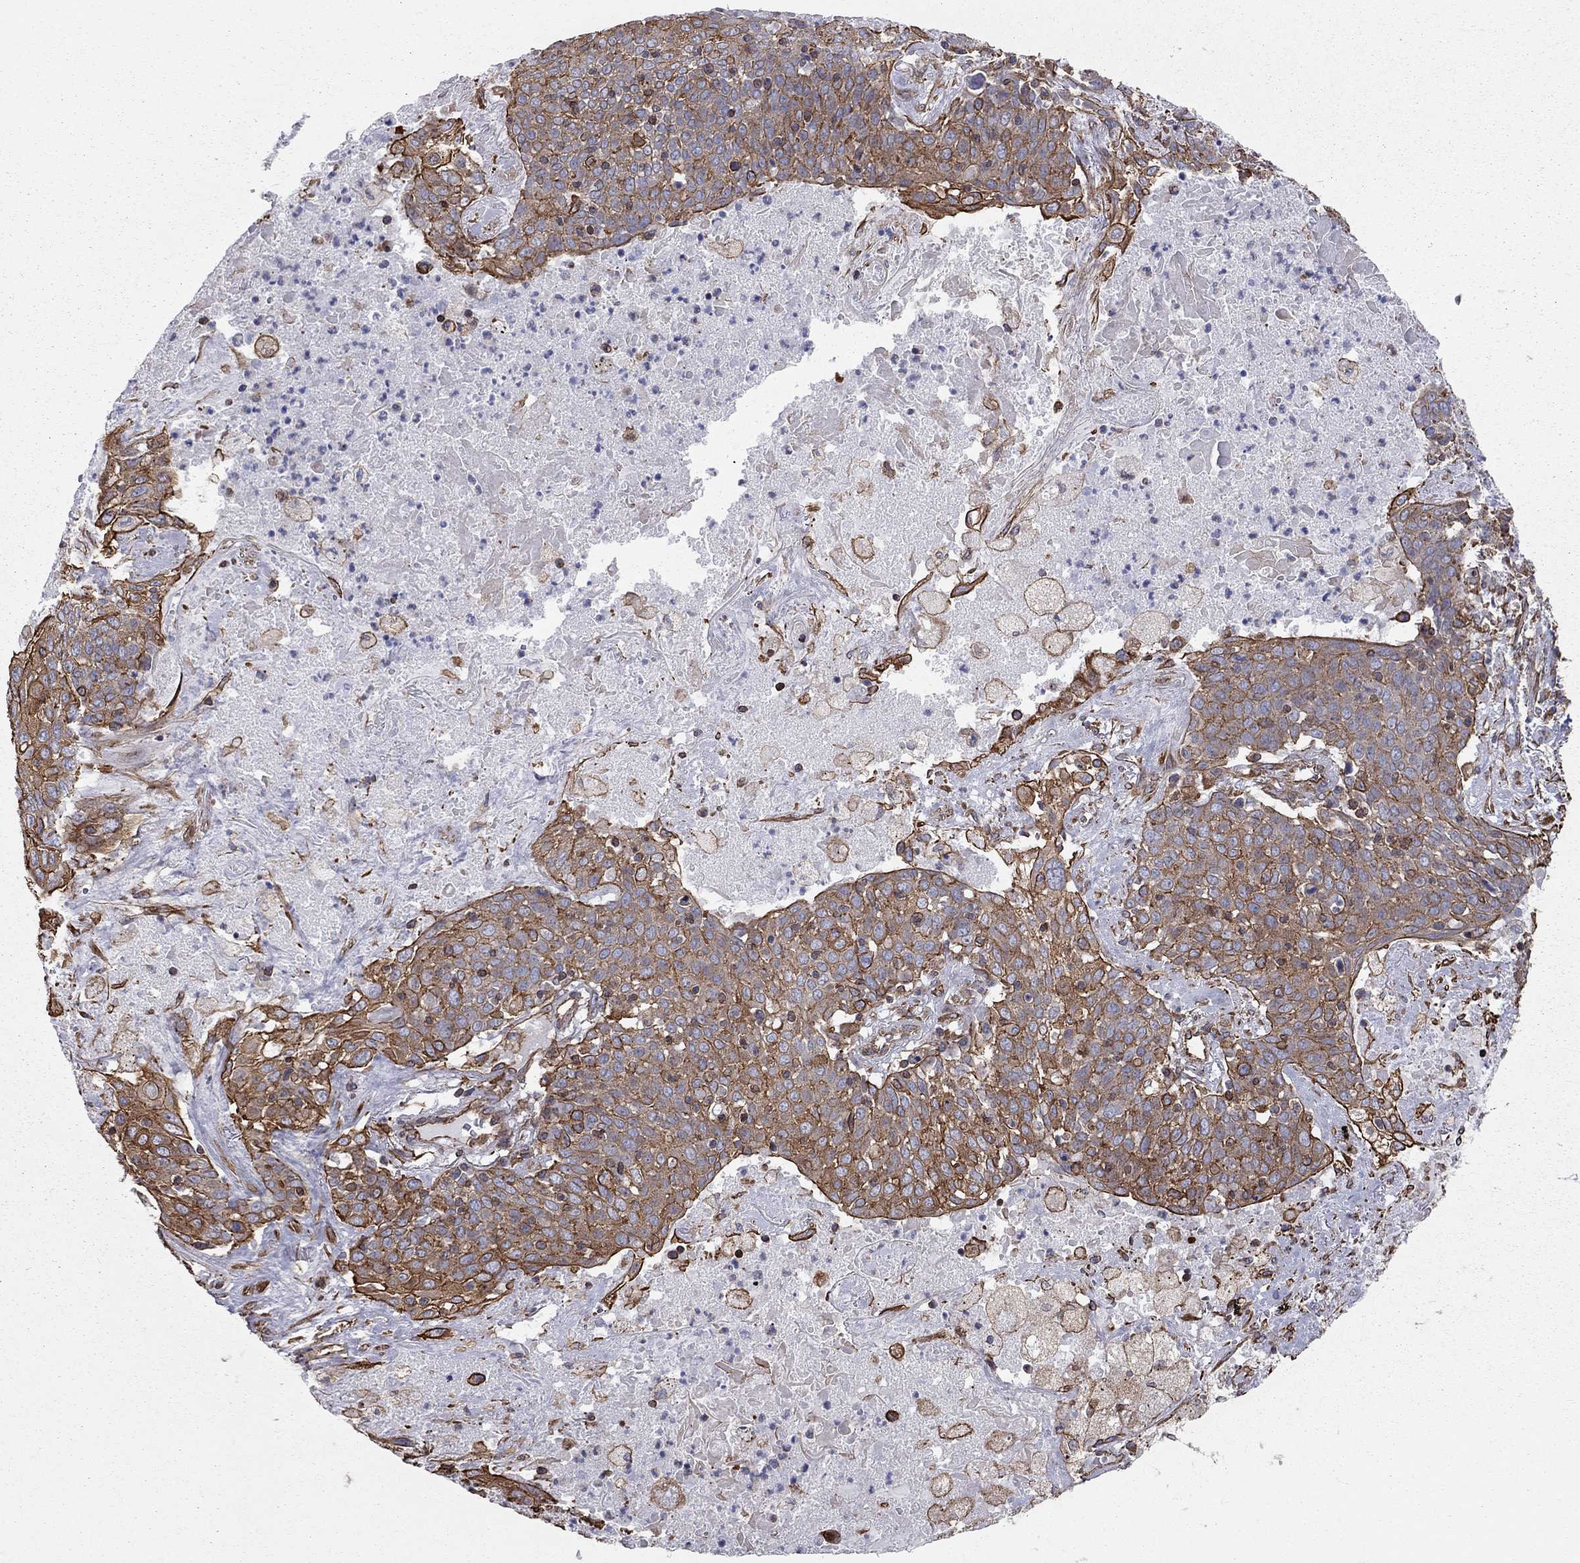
{"staining": {"intensity": "strong", "quantity": ">75%", "location": "cytoplasmic/membranous"}, "tissue": "lung cancer", "cell_type": "Tumor cells", "image_type": "cancer", "snomed": [{"axis": "morphology", "description": "Squamous cell carcinoma, NOS"}, {"axis": "topography", "description": "Lung"}], "caption": "IHC of lung cancer (squamous cell carcinoma) demonstrates high levels of strong cytoplasmic/membranous positivity in approximately >75% of tumor cells.", "gene": "BICDL2", "patient": {"sex": "male", "age": 82}}